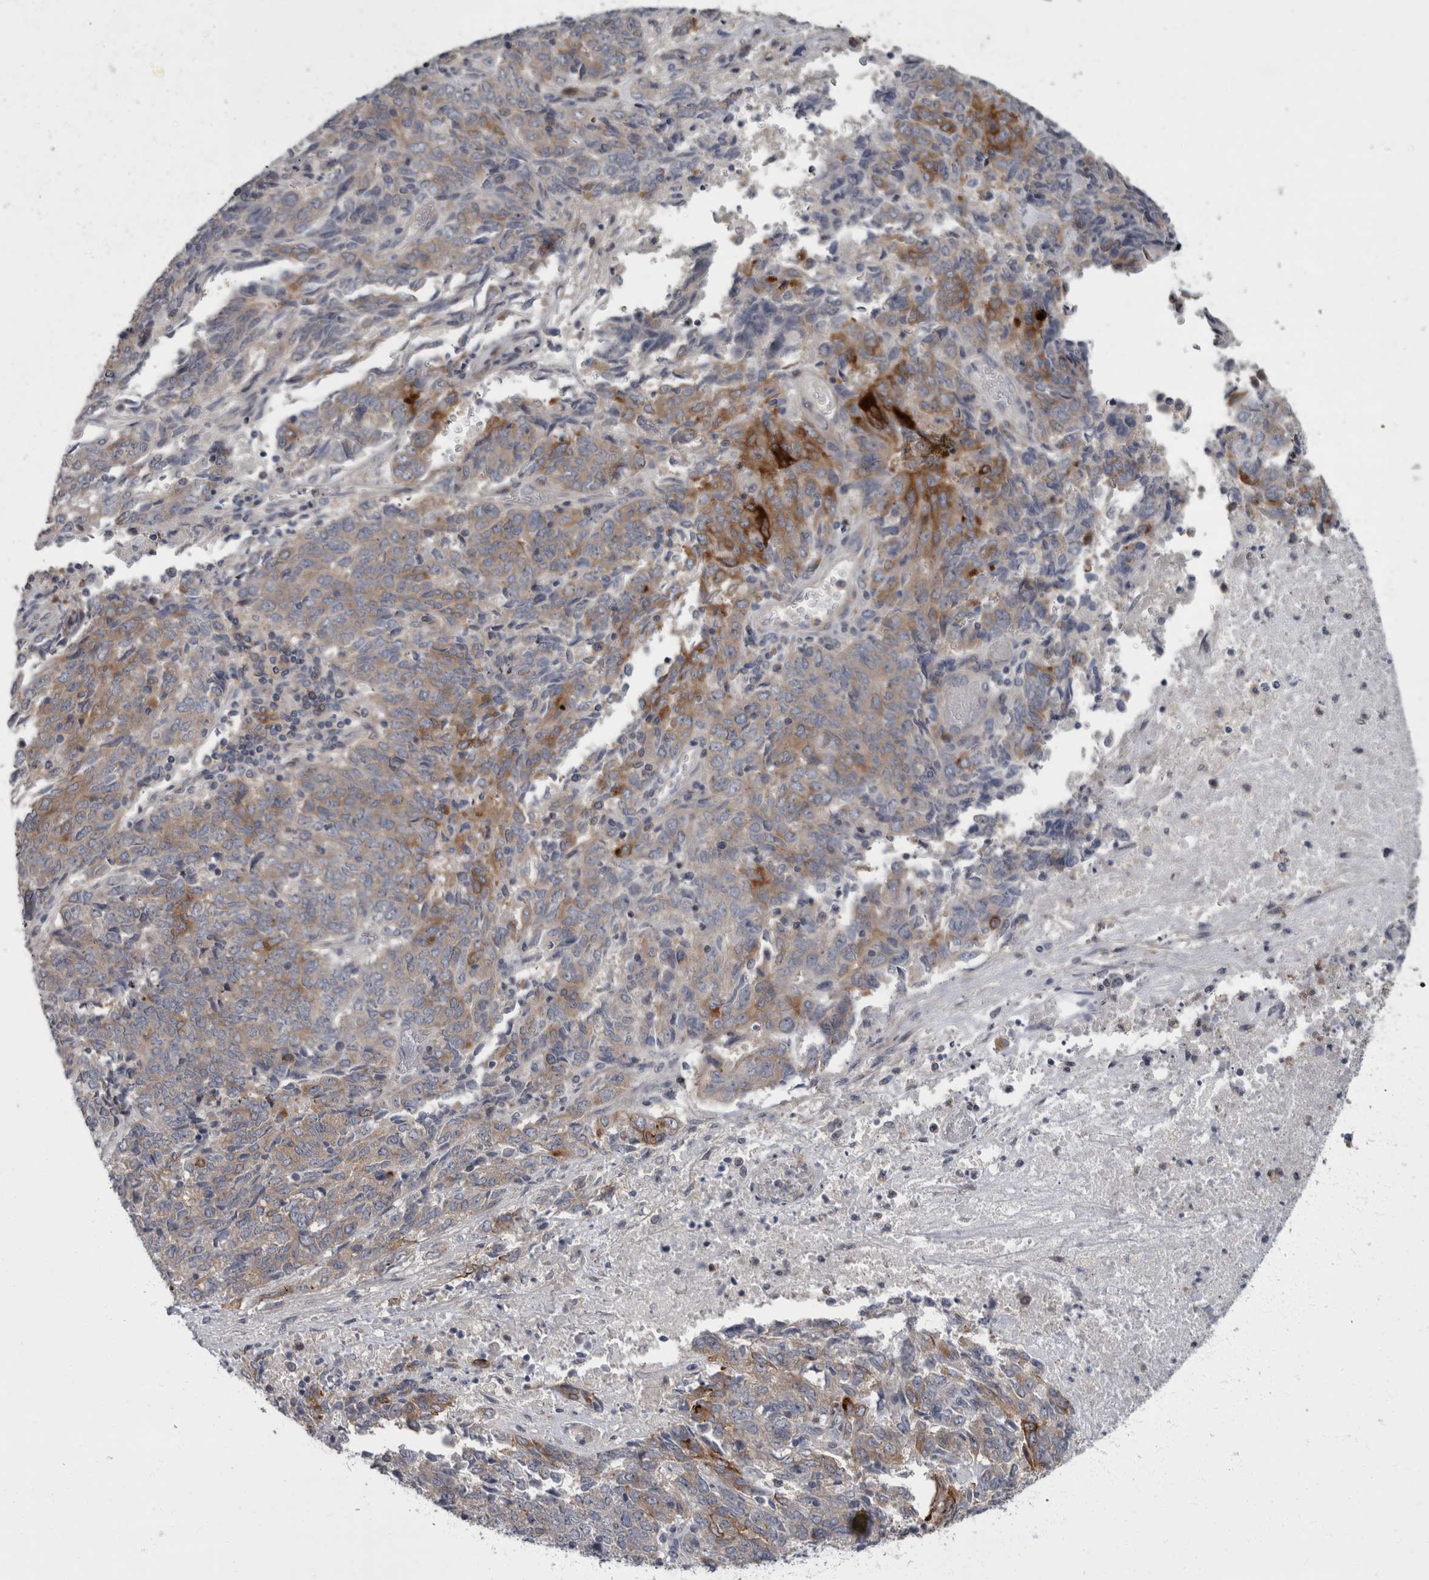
{"staining": {"intensity": "strong", "quantity": "<25%", "location": "cytoplasmic/membranous"}, "tissue": "endometrial cancer", "cell_type": "Tumor cells", "image_type": "cancer", "snomed": [{"axis": "morphology", "description": "Adenocarcinoma, NOS"}, {"axis": "topography", "description": "Endometrium"}], "caption": "Immunohistochemistry (DAB (3,3'-diaminobenzidine)) staining of adenocarcinoma (endometrial) exhibits strong cytoplasmic/membranous protein expression in approximately <25% of tumor cells.", "gene": "CDC42BPG", "patient": {"sex": "female", "age": 80}}